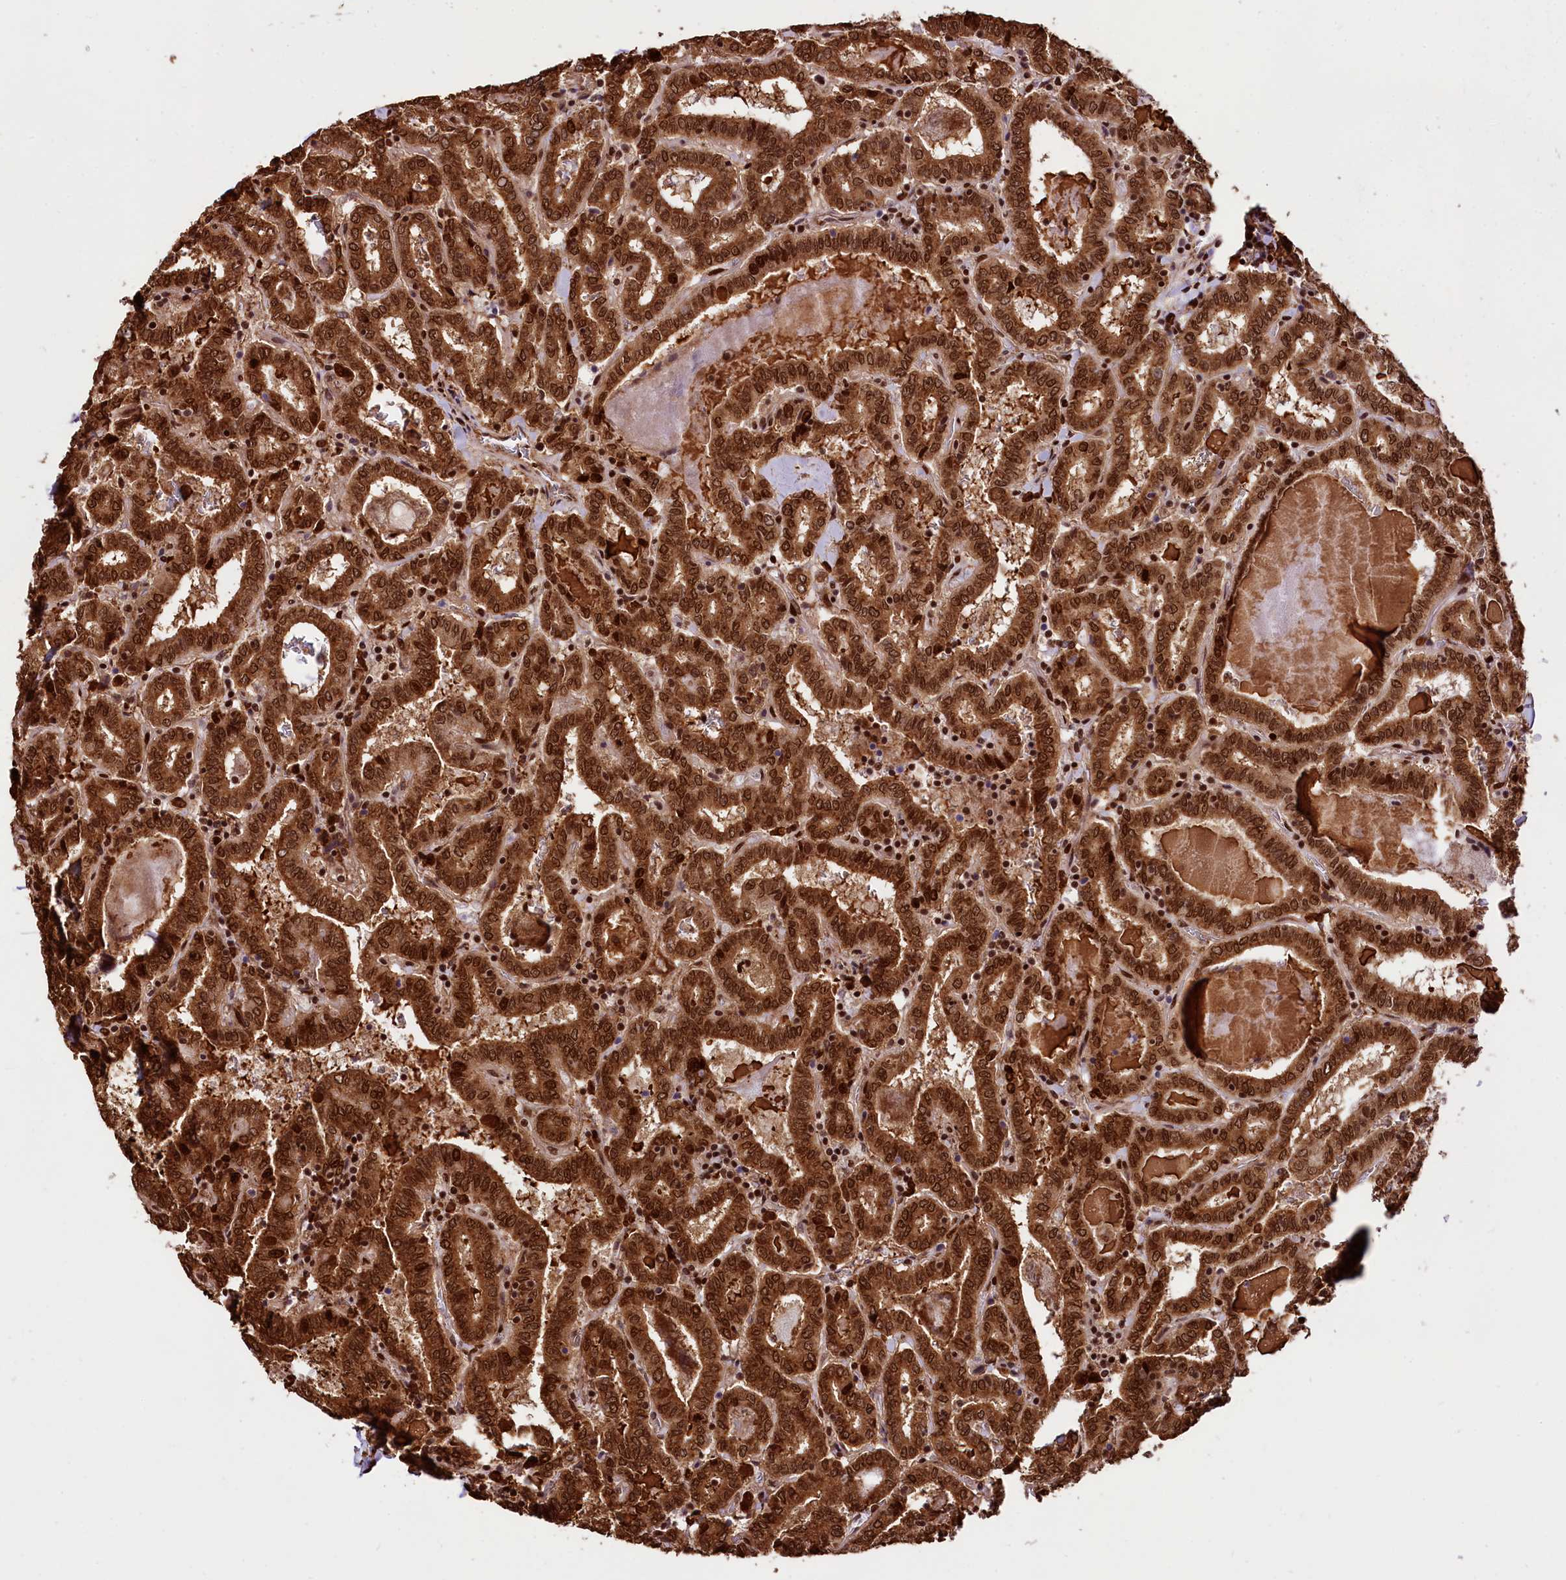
{"staining": {"intensity": "strong", "quantity": ">75%", "location": "cytoplasmic/membranous,nuclear"}, "tissue": "thyroid cancer", "cell_type": "Tumor cells", "image_type": "cancer", "snomed": [{"axis": "morphology", "description": "Papillary adenocarcinoma, NOS"}, {"axis": "topography", "description": "Thyroid gland"}], "caption": "A brown stain highlights strong cytoplasmic/membranous and nuclear expression of a protein in thyroid papillary adenocarcinoma tumor cells.", "gene": "PDS5B", "patient": {"sex": "female", "age": 72}}